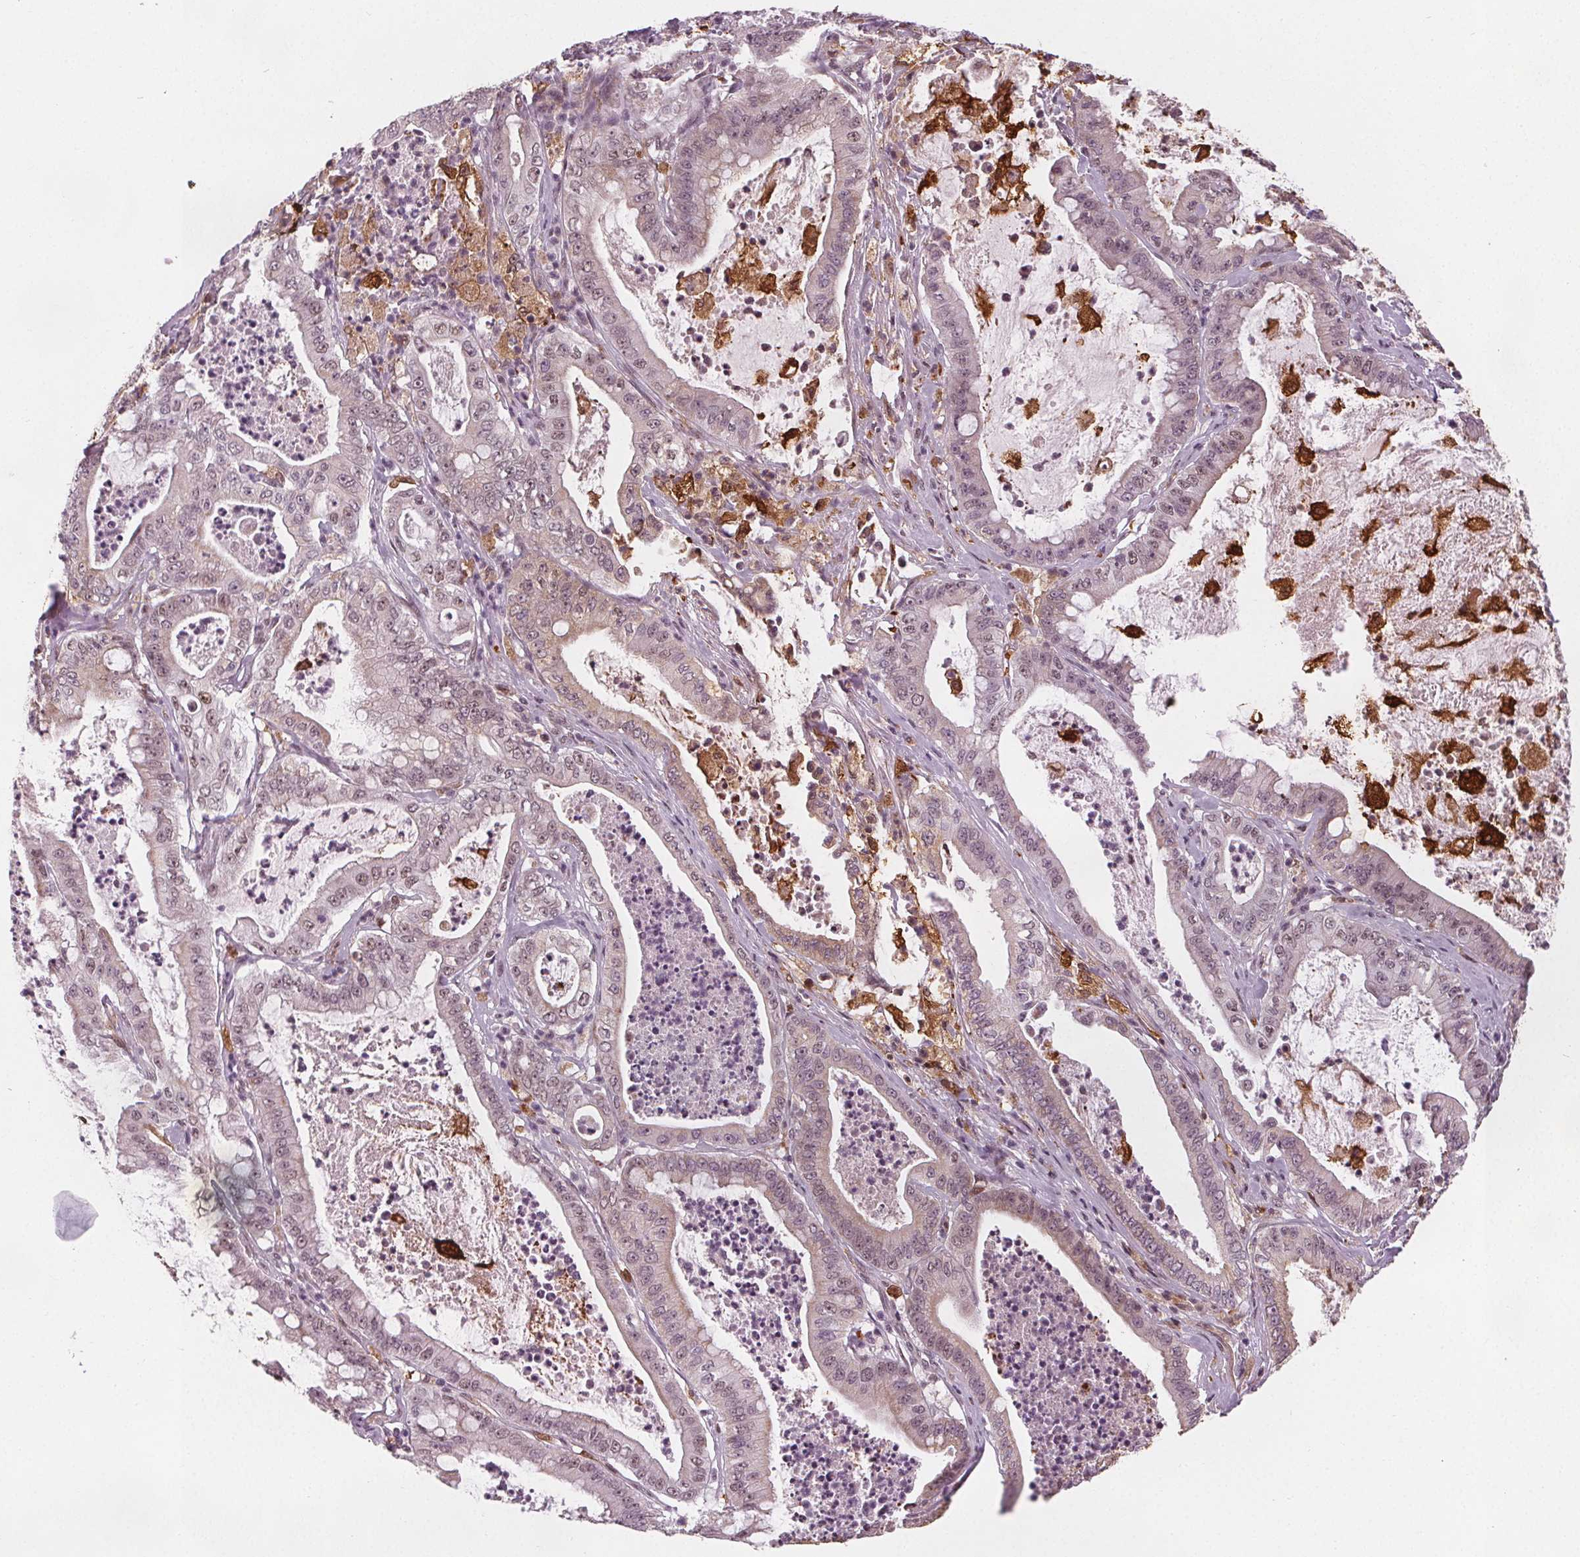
{"staining": {"intensity": "weak", "quantity": "25%-75%", "location": "nuclear"}, "tissue": "pancreatic cancer", "cell_type": "Tumor cells", "image_type": "cancer", "snomed": [{"axis": "morphology", "description": "Adenocarcinoma, NOS"}, {"axis": "topography", "description": "Pancreas"}], "caption": "Weak nuclear protein expression is appreciated in about 25%-75% of tumor cells in pancreatic adenocarcinoma.", "gene": "DPM2", "patient": {"sex": "male", "age": 71}}